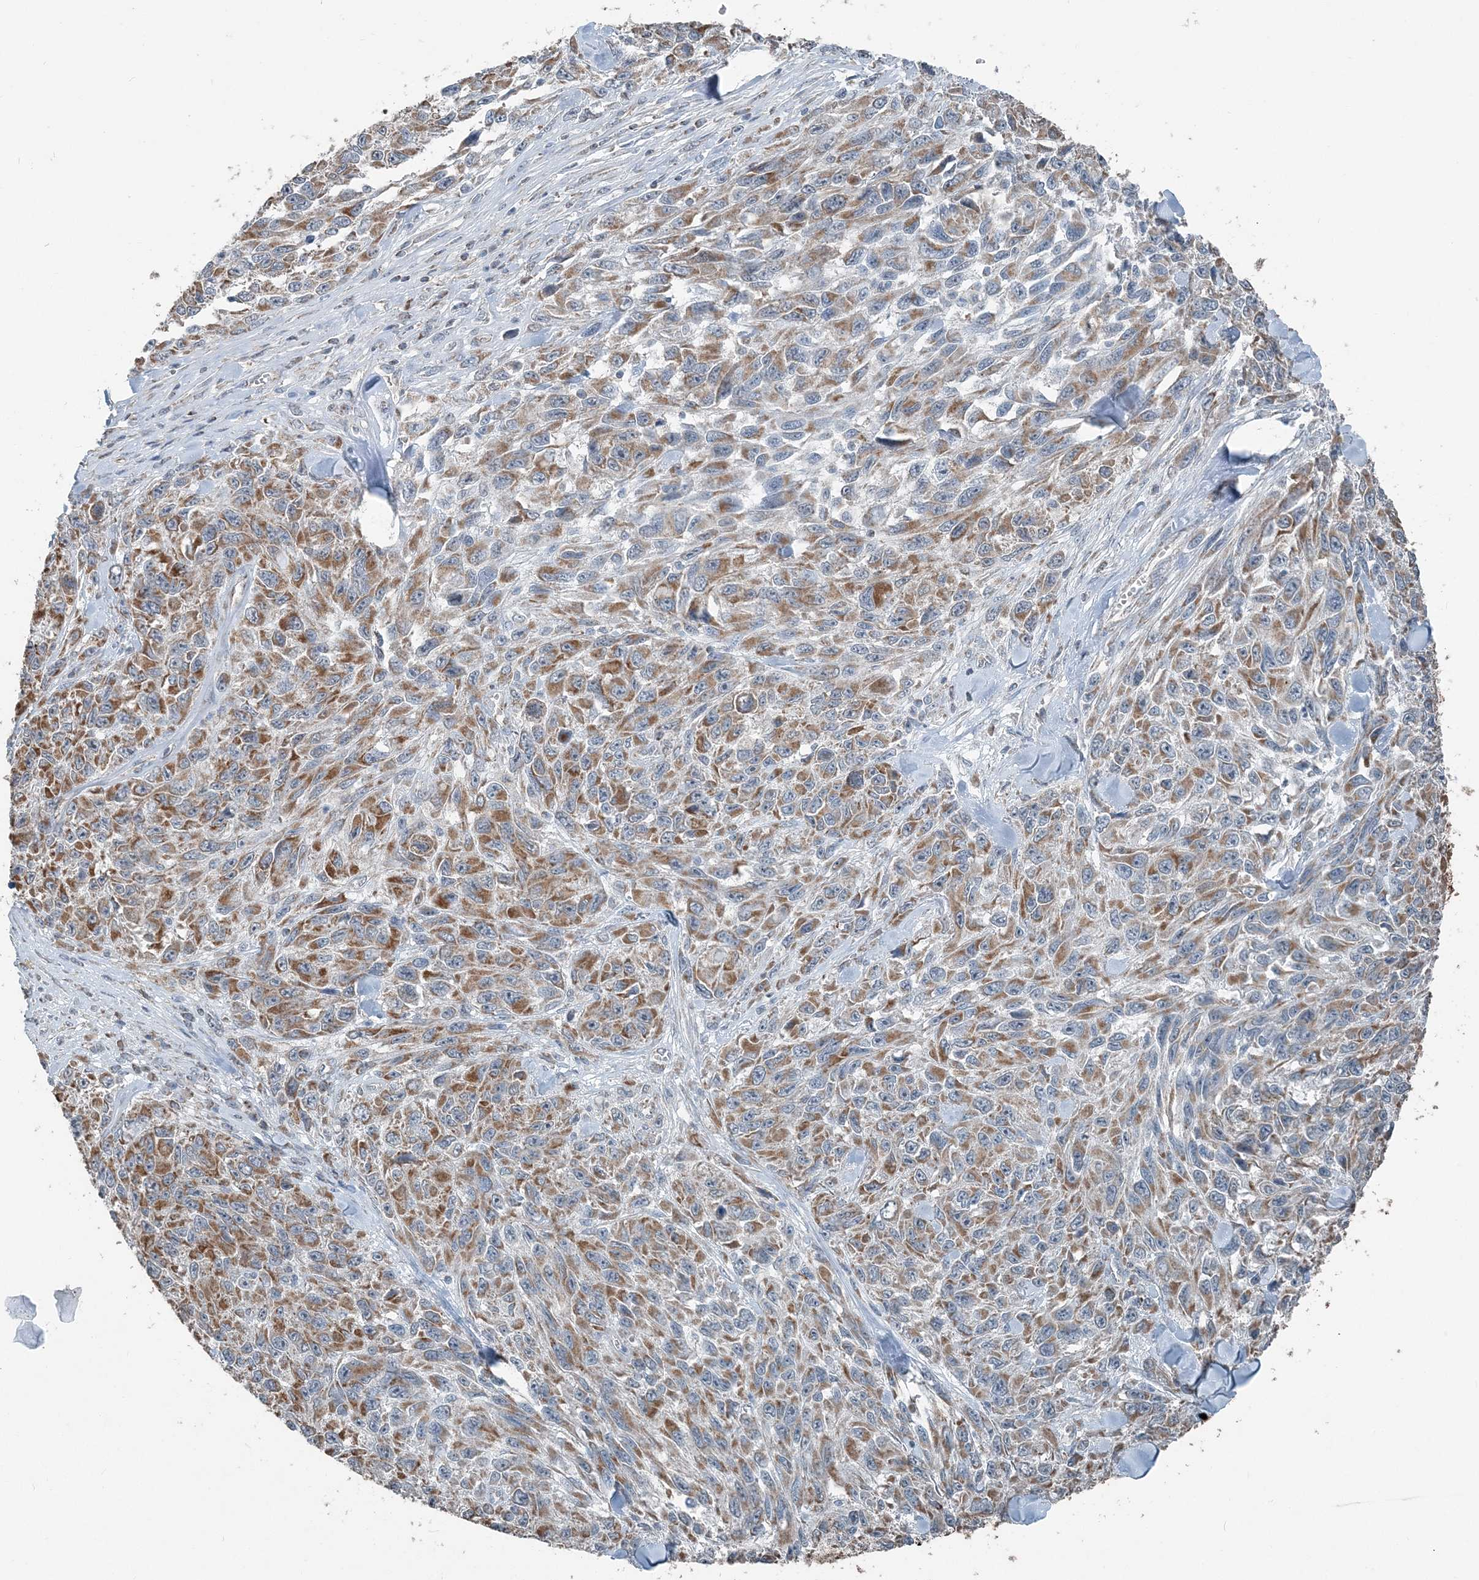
{"staining": {"intensity": "moderate", "quantity": ">75%", "location": "cytoplasmic/membranous"}, "tissue": "melanoma", "cell_type": "Tumor cells", "image_type": "cancer", "snomed": [{"axis": "morphology", "description": "Malignant melanoma, NOS"}, {"axis": "topography", "description": "Skin"}], "caption": "Immunohistochemical staining of melanoma reveals medium levels of moderate cytoplasmic/membranous expression in approximately >75% of tumor cells.", "gene": "SUCLG1", "patient": {"sex": "female", "age": 96}}